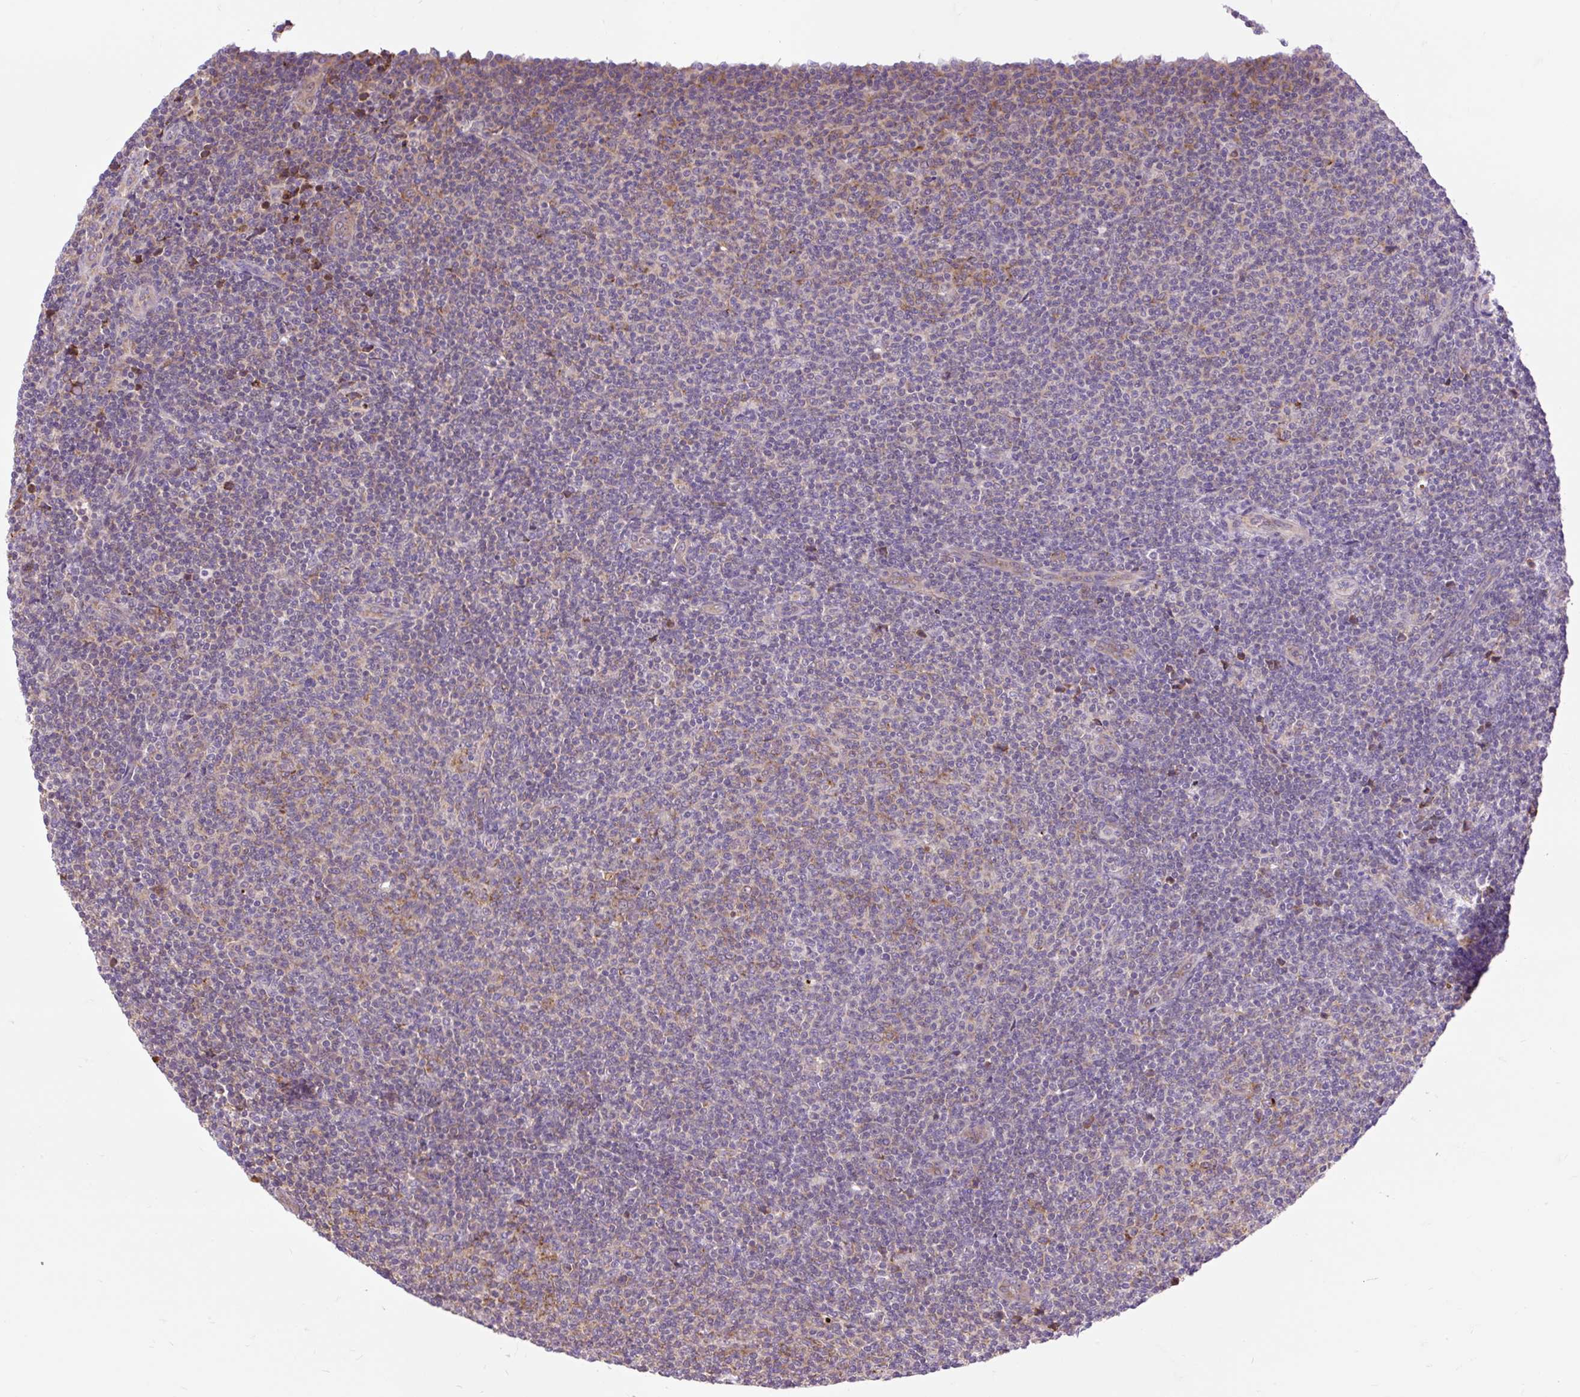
{"staining": {"intensity": "weak", "quantity": "<25%", "location": "cytoplasmic/membranous"}, "tissue": "lymphoma", "cell_type": "Tumor cells", "image_type": "cancer", "snomed": [{"axis": "morphology", "description": "Malignant lymphoma, non-Hodgkin's type, Low grade"}, {"axis": "topography", "description": "Lymph node"}], "caption": "Human malignant lymphoma, non-Hodgkin's type (low-grade) stained for a protein using immunohistochemistry demonstrates no staining in tumor cells.", "gene": "GPR45", "patient": {"sex": "male", "age": 66}}